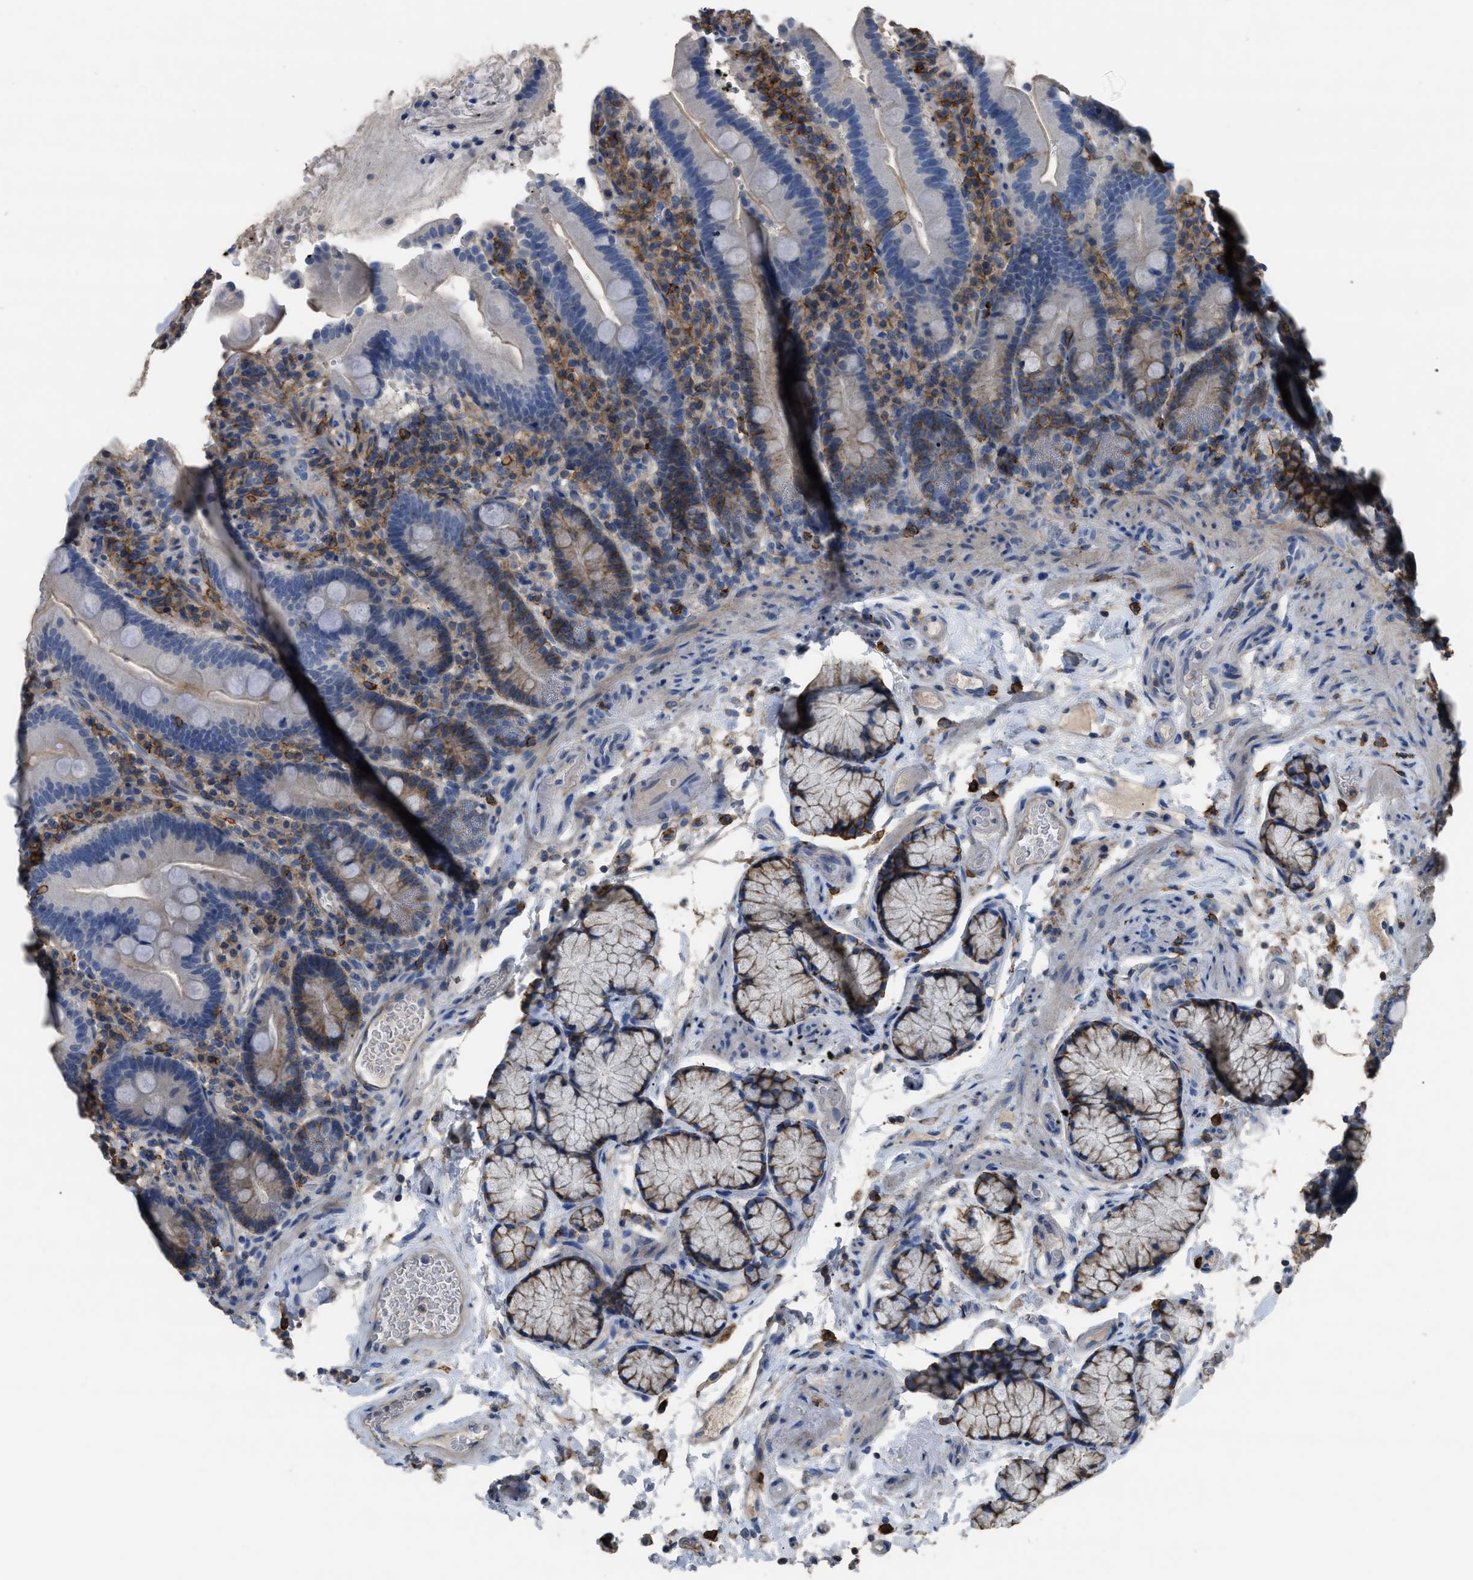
{"staining": {"intensity": "moderate", "quantity": "<25%", "location": "cytoplasmic/membranous"}, "tissue": "duodenum", "cell_type": "Glandular cells", "image_type": "normal", "snomed": [{"axis": "morphology", "description": "Normal tissue, NOS"}, {"axis": "topography", "description": "Small intestine, NOS"}], "caption": "Glandular cells display low levels of moderate cytoplasmic/membranous positivity in approximately <25% of cells in normal duodenum.", "gene": "OR51E1", "patient": {"sex": "female", "age": 71}}